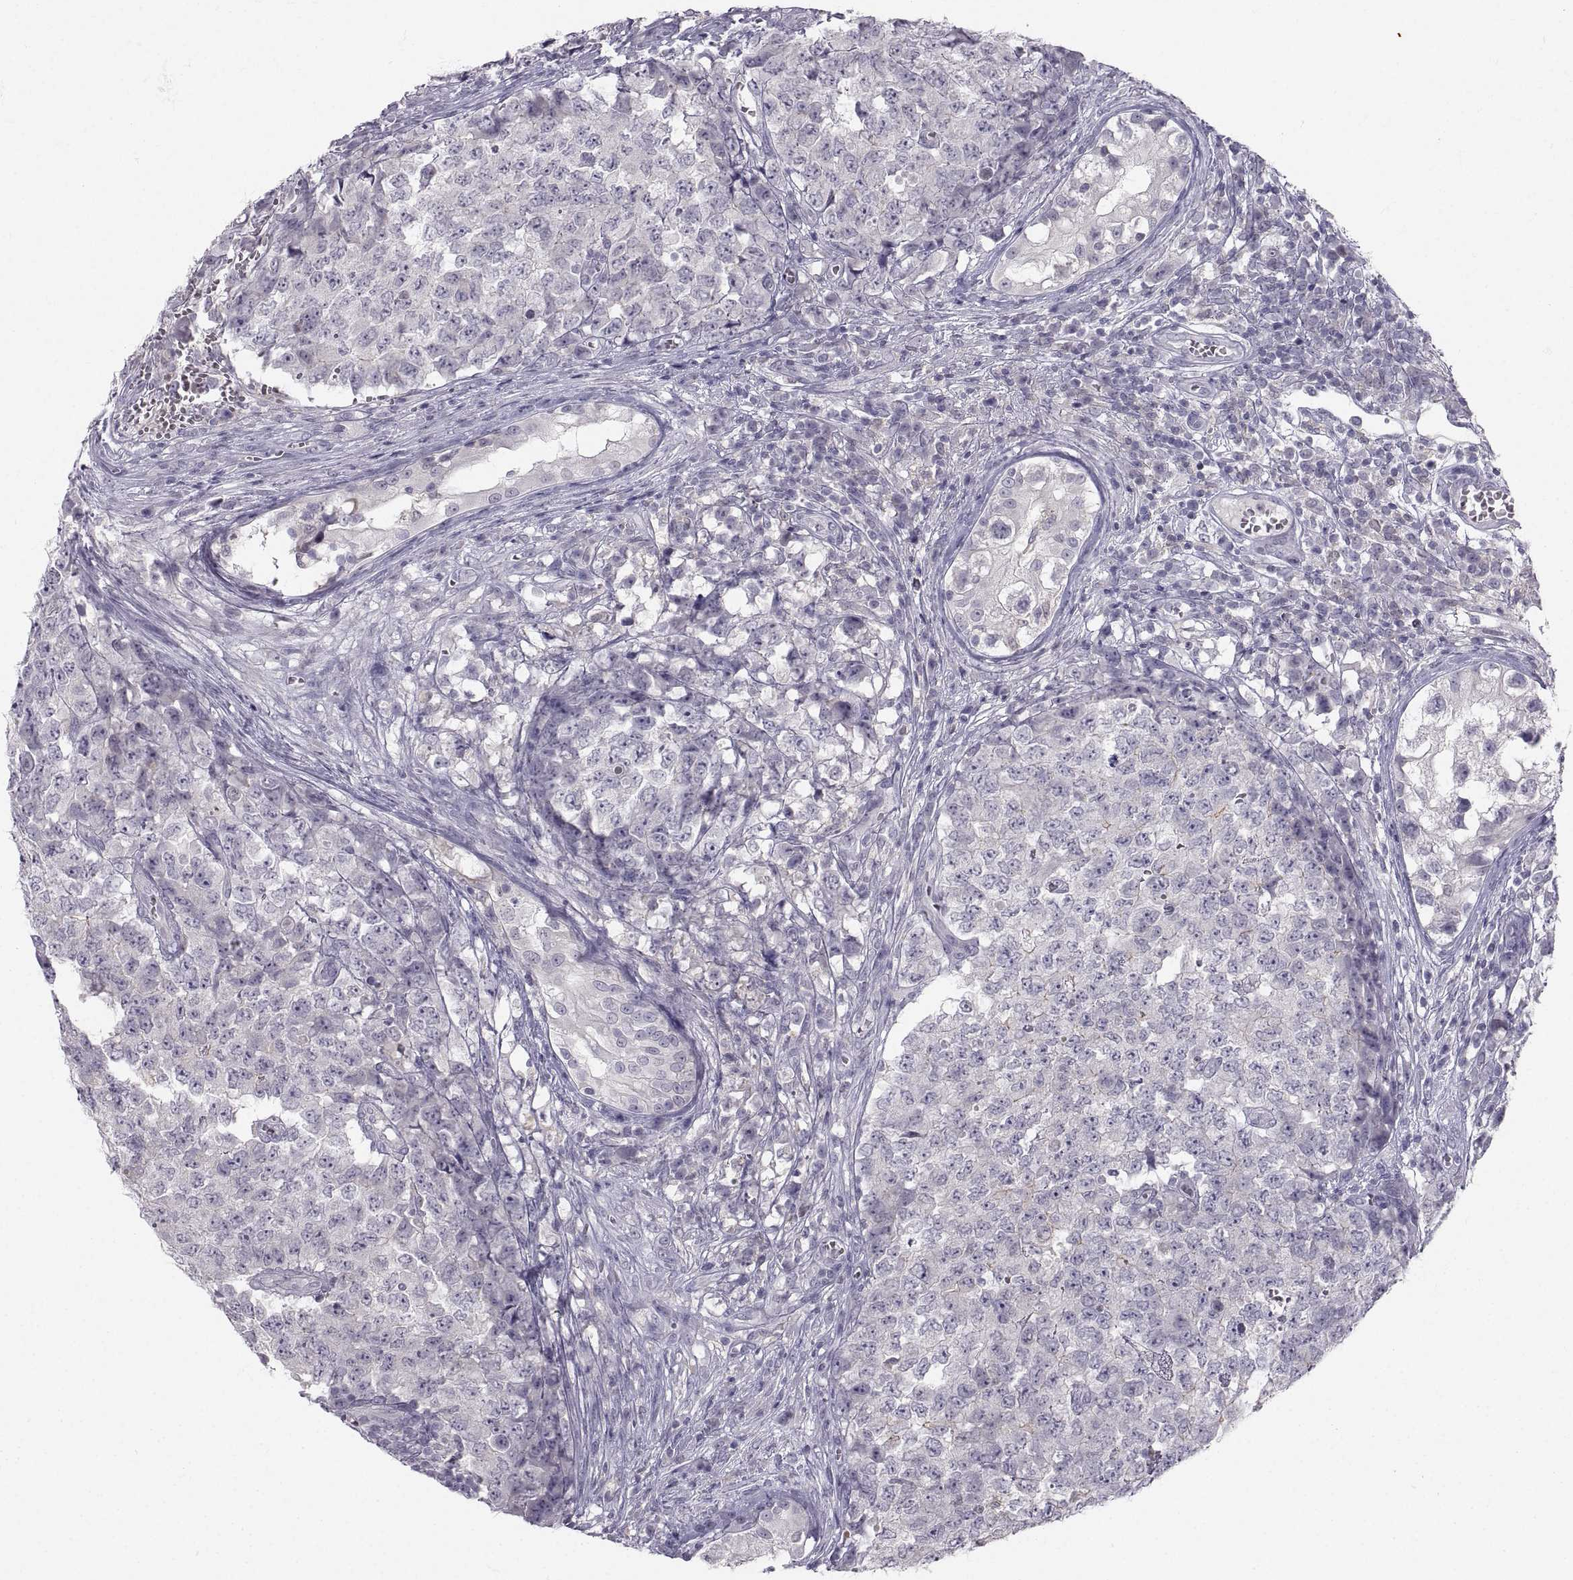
{"staining": {"intensity": "negative", "quantity": "none", "location": "none"}, "tissue": "testis cancer", "cell_type": "Tumor cells", "image_type": "cancer", "snomed": [{"axis": "morphology", "description": "Carcinoma, Embryonal, NOS"}, {"axis": "topography", "description": "Testis"}], "caption": "Immunohistochemical staining of human embryonal carcinoma (testis) reveals no significant staining in tumor cells.", "gene": "ZNF185", "patient": {"sex": "male", "age": 23}}